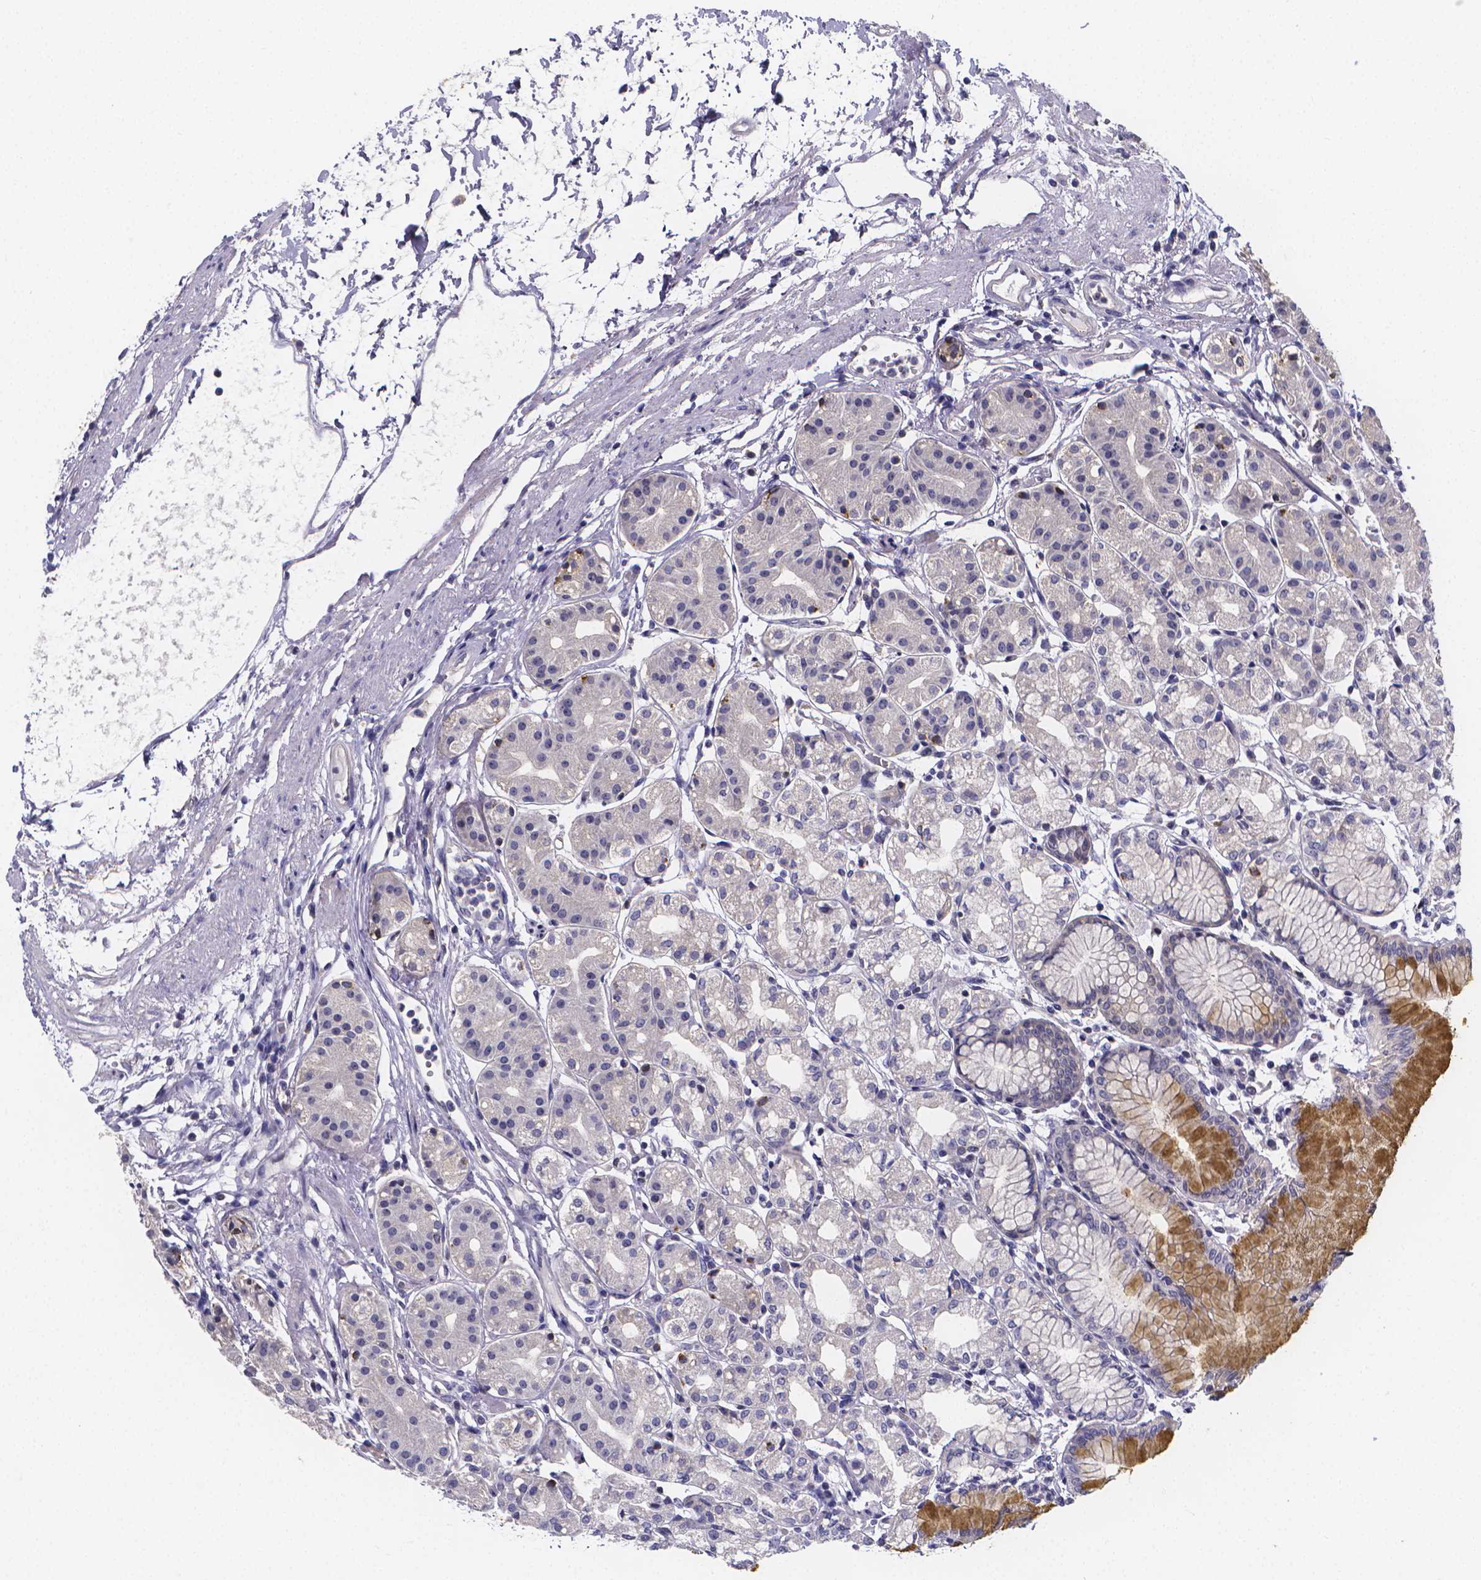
{"staining": {"intensity": "moderate", "quantity": "<25%", "location": "cytoplasmic/membranous"}, "tissue": "stomach", "cell_type": "Glandular cells", "image_type": "normal", "snomed": [{"axis": "morphology", "description": "Normal tissue, NOS"}, {"axis": "topography", "description": "Skeletal muscle"}, {"axis": "topography", "description": "Stomach"}], "caption": "Stomach stained with immunohistochemistry demonstrates moderate cytoplasmic/membranous staining in approximately <25% of glandular cells.", "gene": "PAH", "patient": {"sex": "female", "age": 57}}